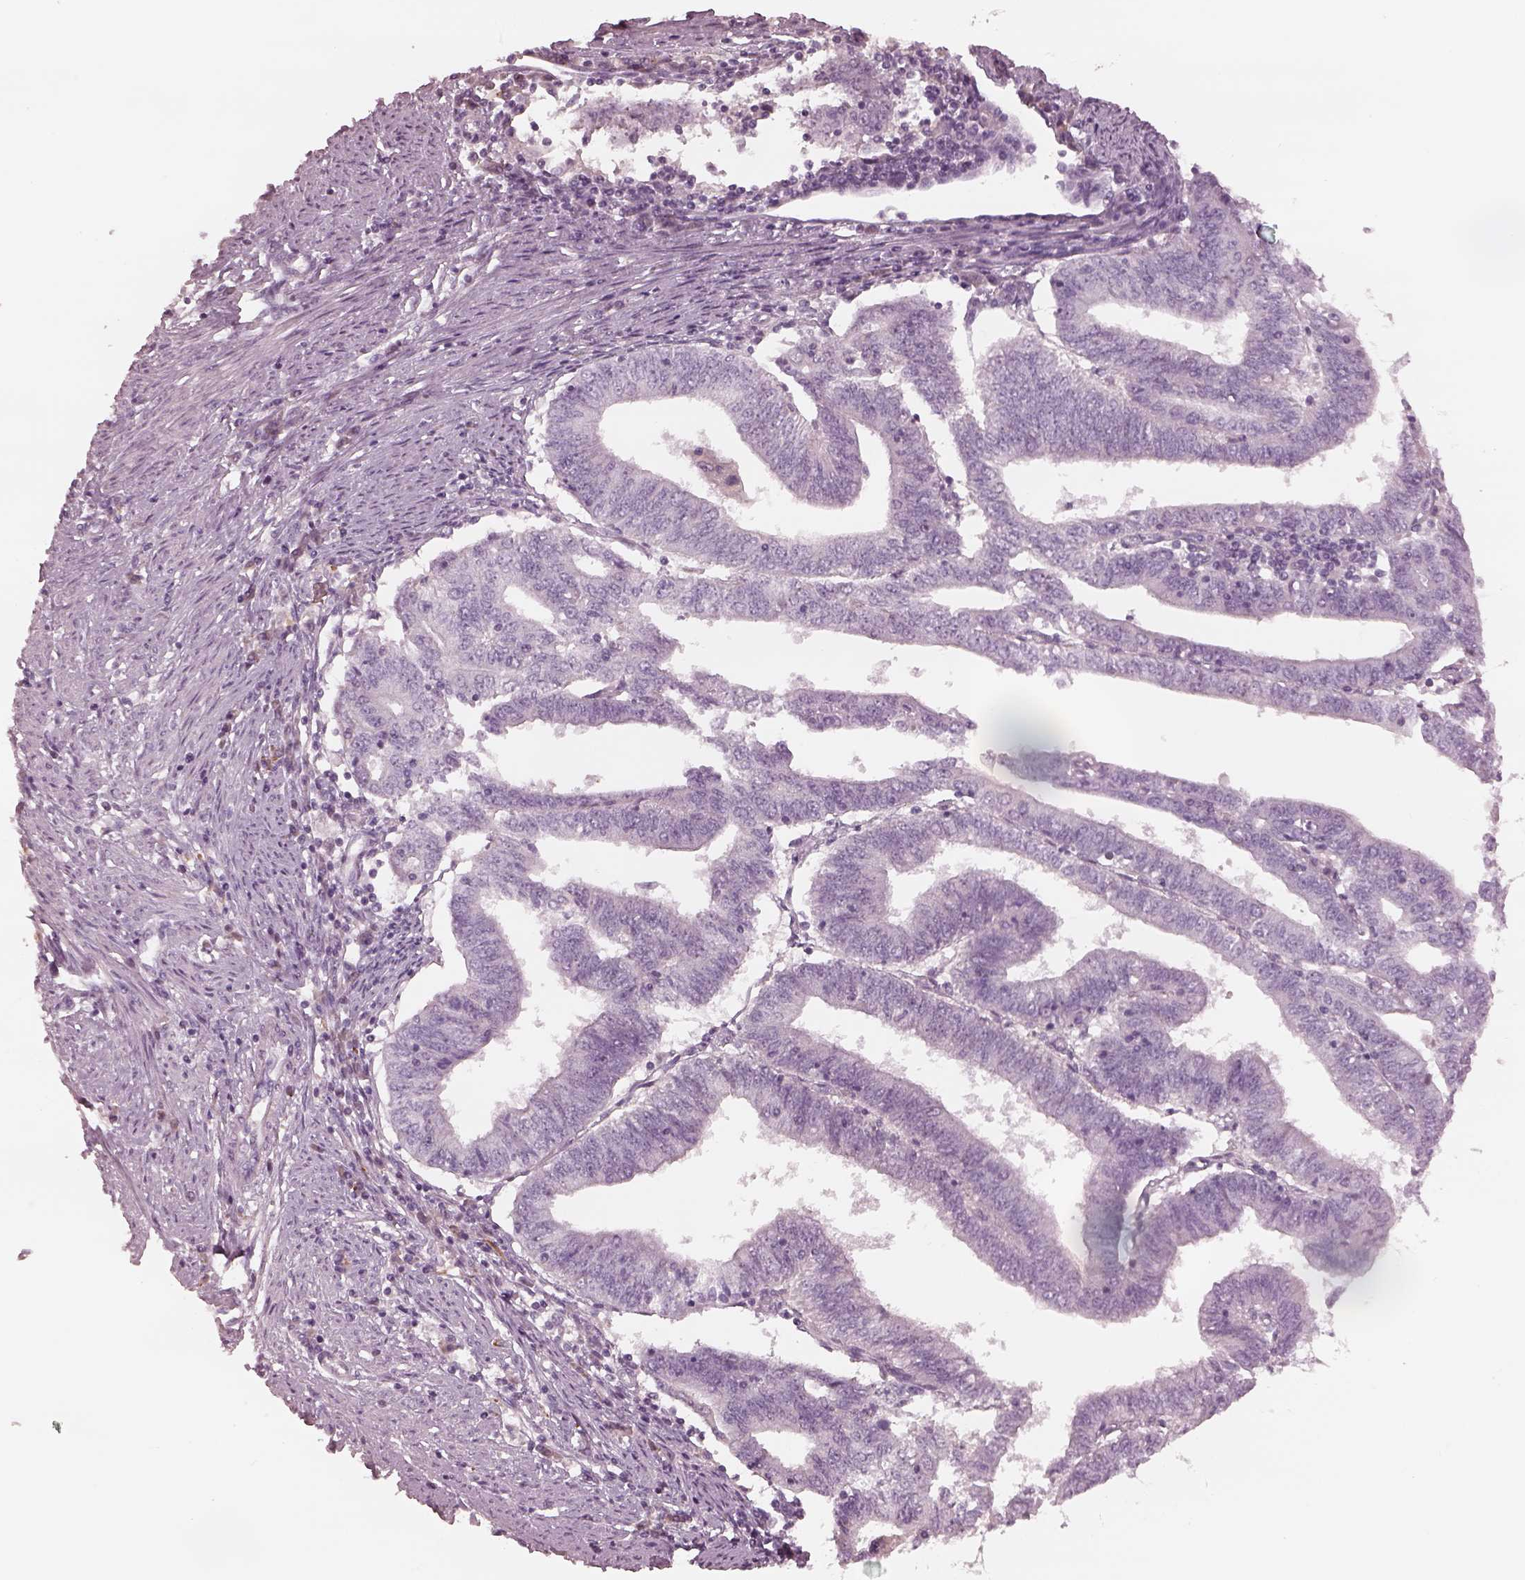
{"staining": {"intensity": "negative", "quantity": "none", "location": "none"}, "tissue": "endometrial cancer", "cell_type": "Tumor cells", "image_type": "cancer", "snomed": [{"axis": "morphology", "description": "Adenocarcinoma, NOS"}, {"axis": "topography", "description": "Endometrium"}], "caption": "This is a micrograph of immunohistochemistry (IHC) staining of endometrial cancer (adenocarcinoma), which shows no staining in tumor cells. (DAB IHC with hematoxylin counter stain).", "gene": "MIA", "patient": {"sex": "female", "age": 82}}